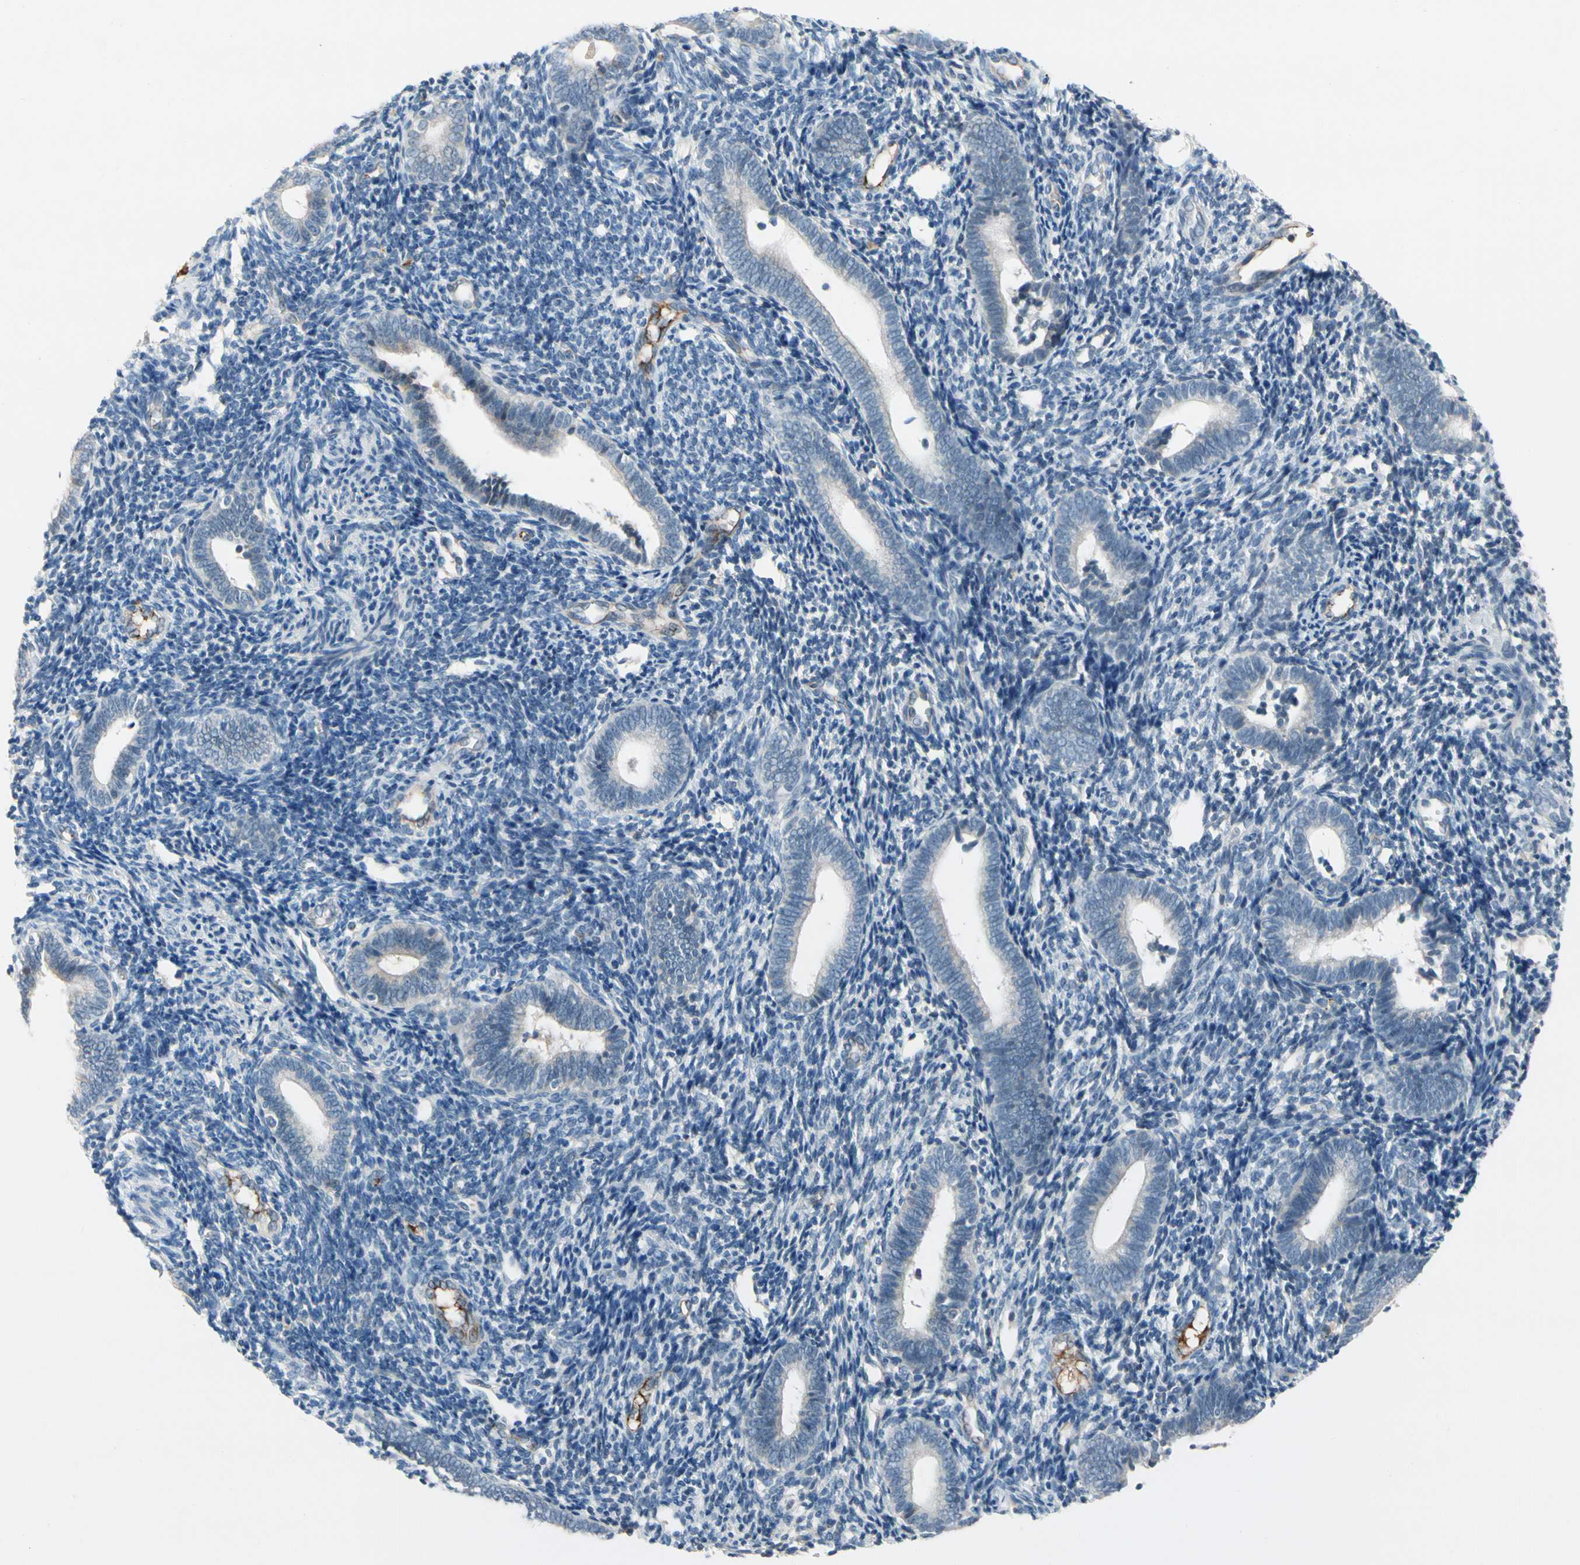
{"staining": {"intensity": "negative", "quantity": "none", "location": "none"}, "tissue": "endometrium", "cell_type": "Cells in endometrial stroma", "image_type": "normal", "snomed": [{"axis": "morphology", "description": "Normal tissue, NOS"}, {"axis": "topography", "description": "Uterus"}, {"axis": "topography", "description": "Endometrium"}], "caption": "This is a histopathology image of IHC staining of unremarkable endometrium, which shows no positivity in cells in endometrial stroma.", "gene": "CNDP1", "patient": {"sex": "female", "age": 33}}